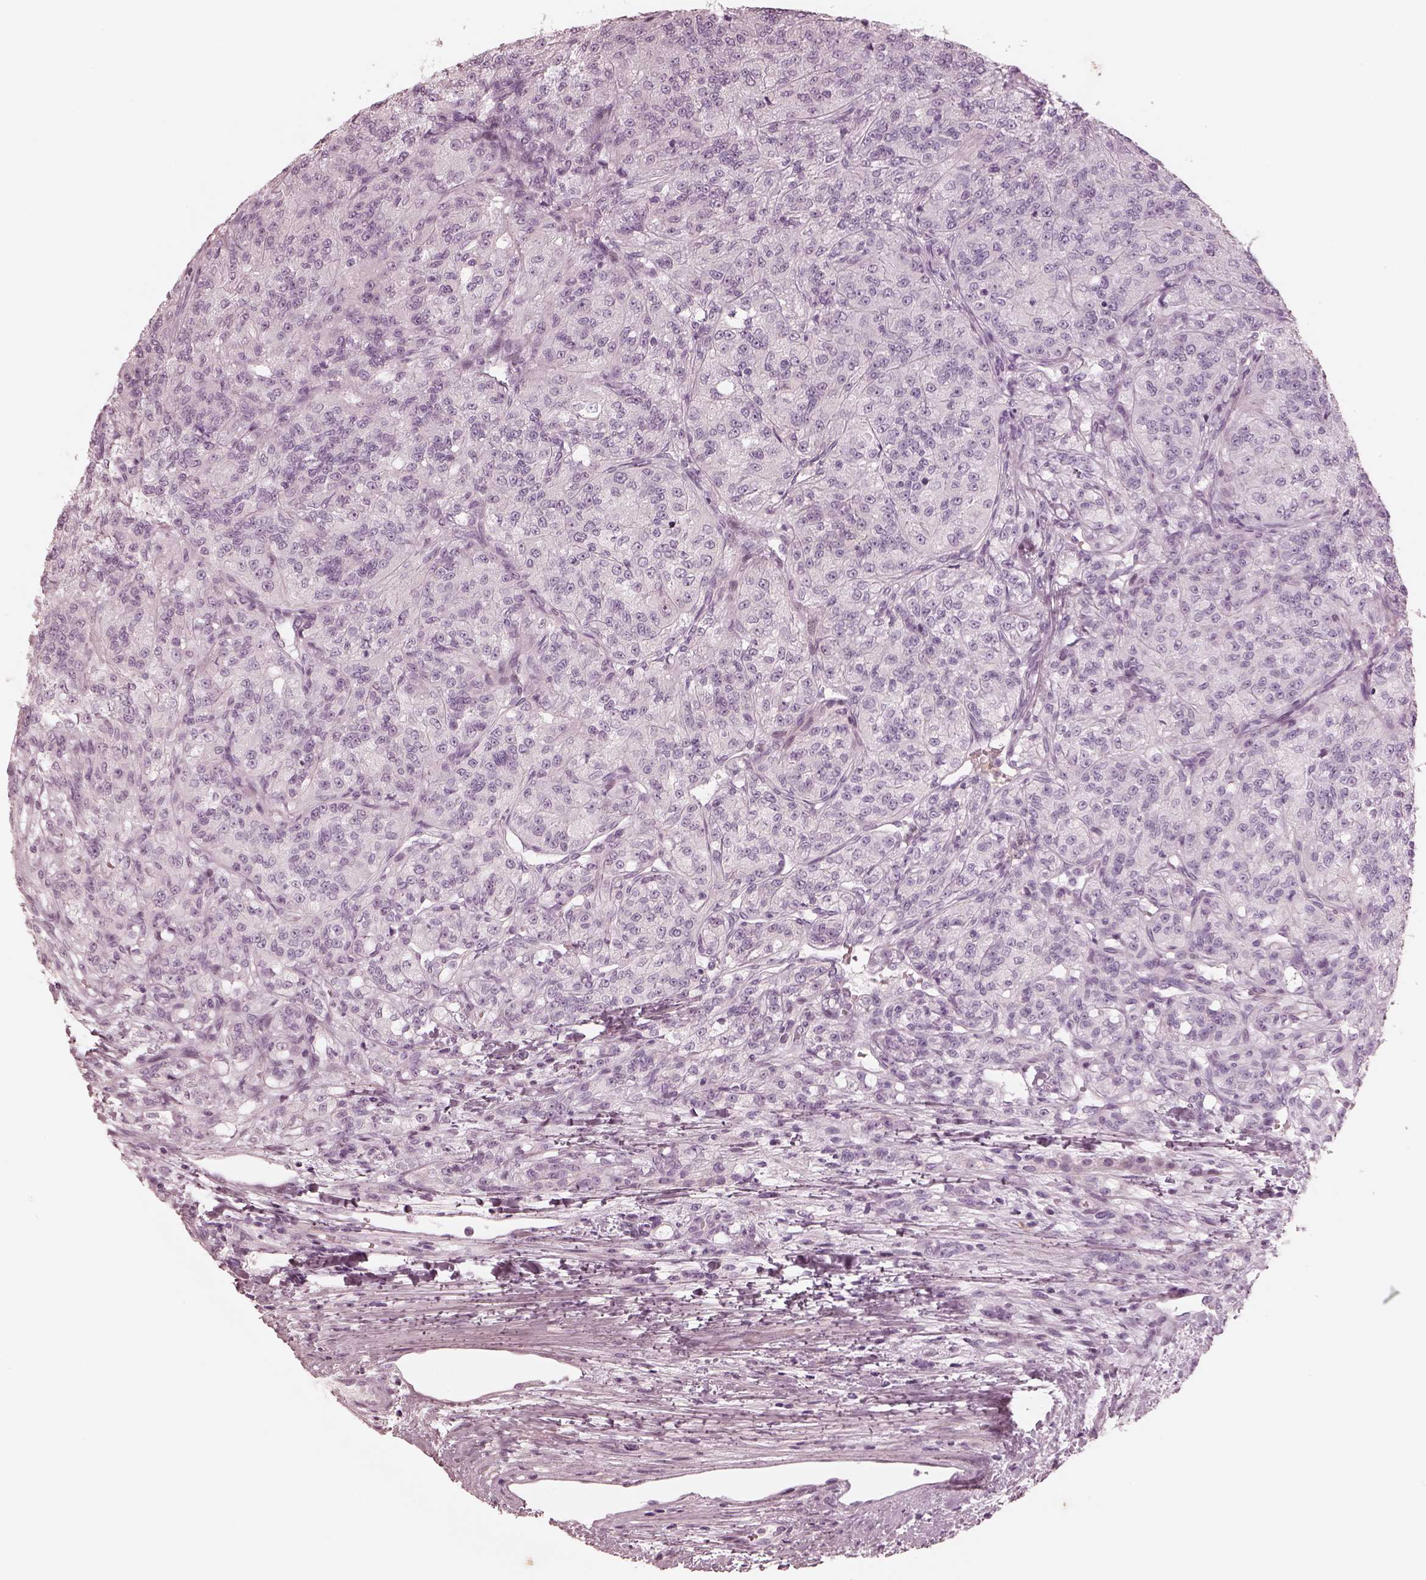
{"staining": {"intensity": "negative", "quantity": "none", "location": "none"}, "tissue": "renal cancer", "cell_type": "Tumor cells", "image_type": "cancer", "snomed": [{"axis": "morphology", "description": "Adenocarcinoma, NOS"}, {"axis": "topography", "description": "Kidney"}], "caption": "DAB (3,3'-diaminobenzidine) immunohistochemical staining of human renal cancer demonstrates no significant positivity in tumor cells.", "gene": "OPN4", "patient": {"sex": "female", "age": 63}}